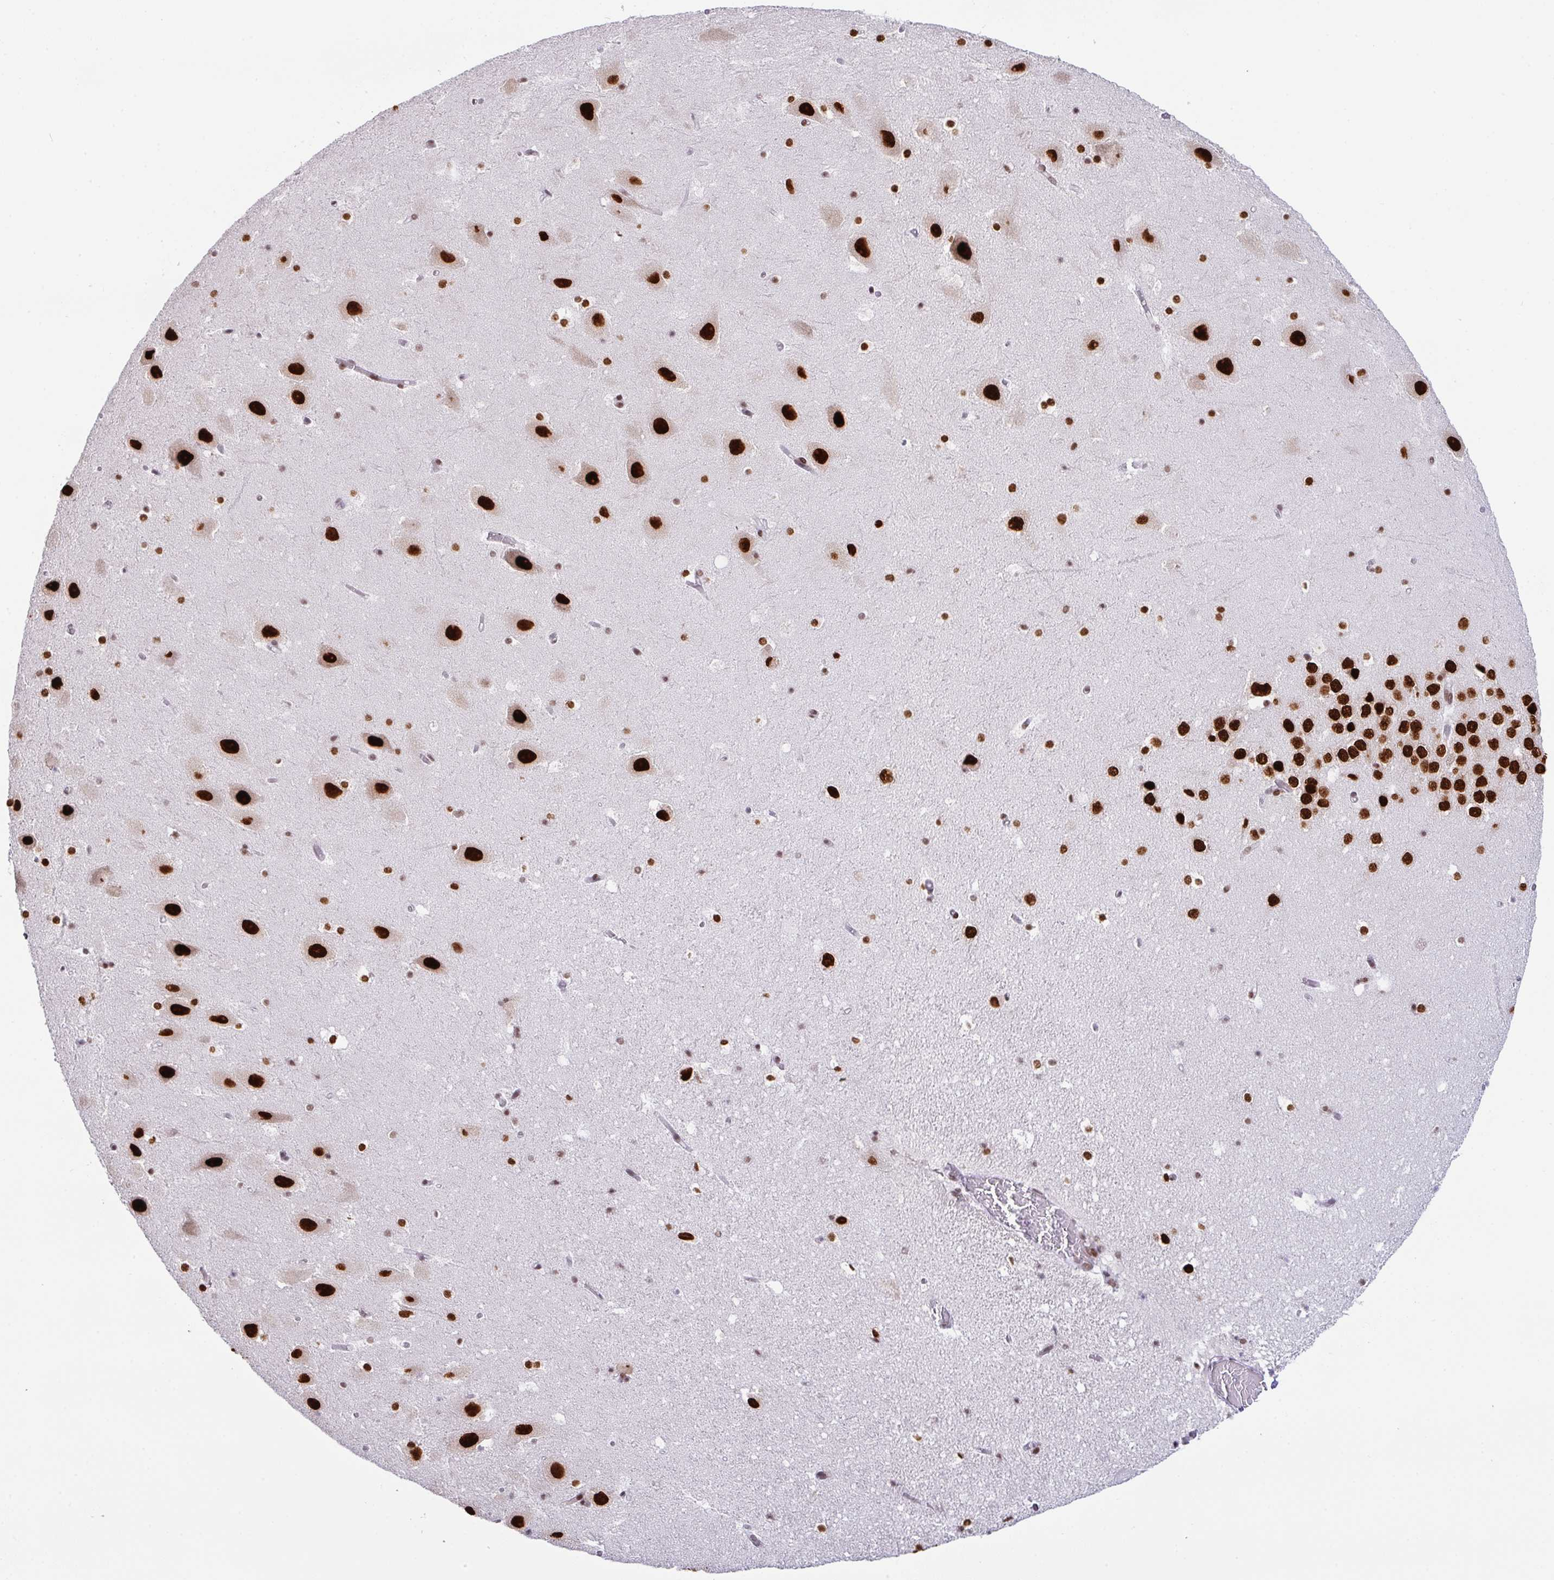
{"staining": {"intensity": "moderate", "quantity": ">75%", "location": "nuclear"}, "tissue": "hippocampus", "cell_type": "Glial cells", "image_type": "normal", "snomed": [{"axis": "morphology", "description": "Normal tissue, NOS"}, {"axis": "topography", "description": "Hippocampus"}], "caption": "A high-resolution histopathology image shows IHC staining of normal hippocampus, which shows moderate nuclear staining in about >75% of glial cells. The protein is stained brown, and the nuclei are stained in blue (DAB (3,3'-diaminobenzidine) IHC with brightfield microscopy, high magnification).", "gene": "CLP1", "patient": {"sex": "female", "age": 42}}